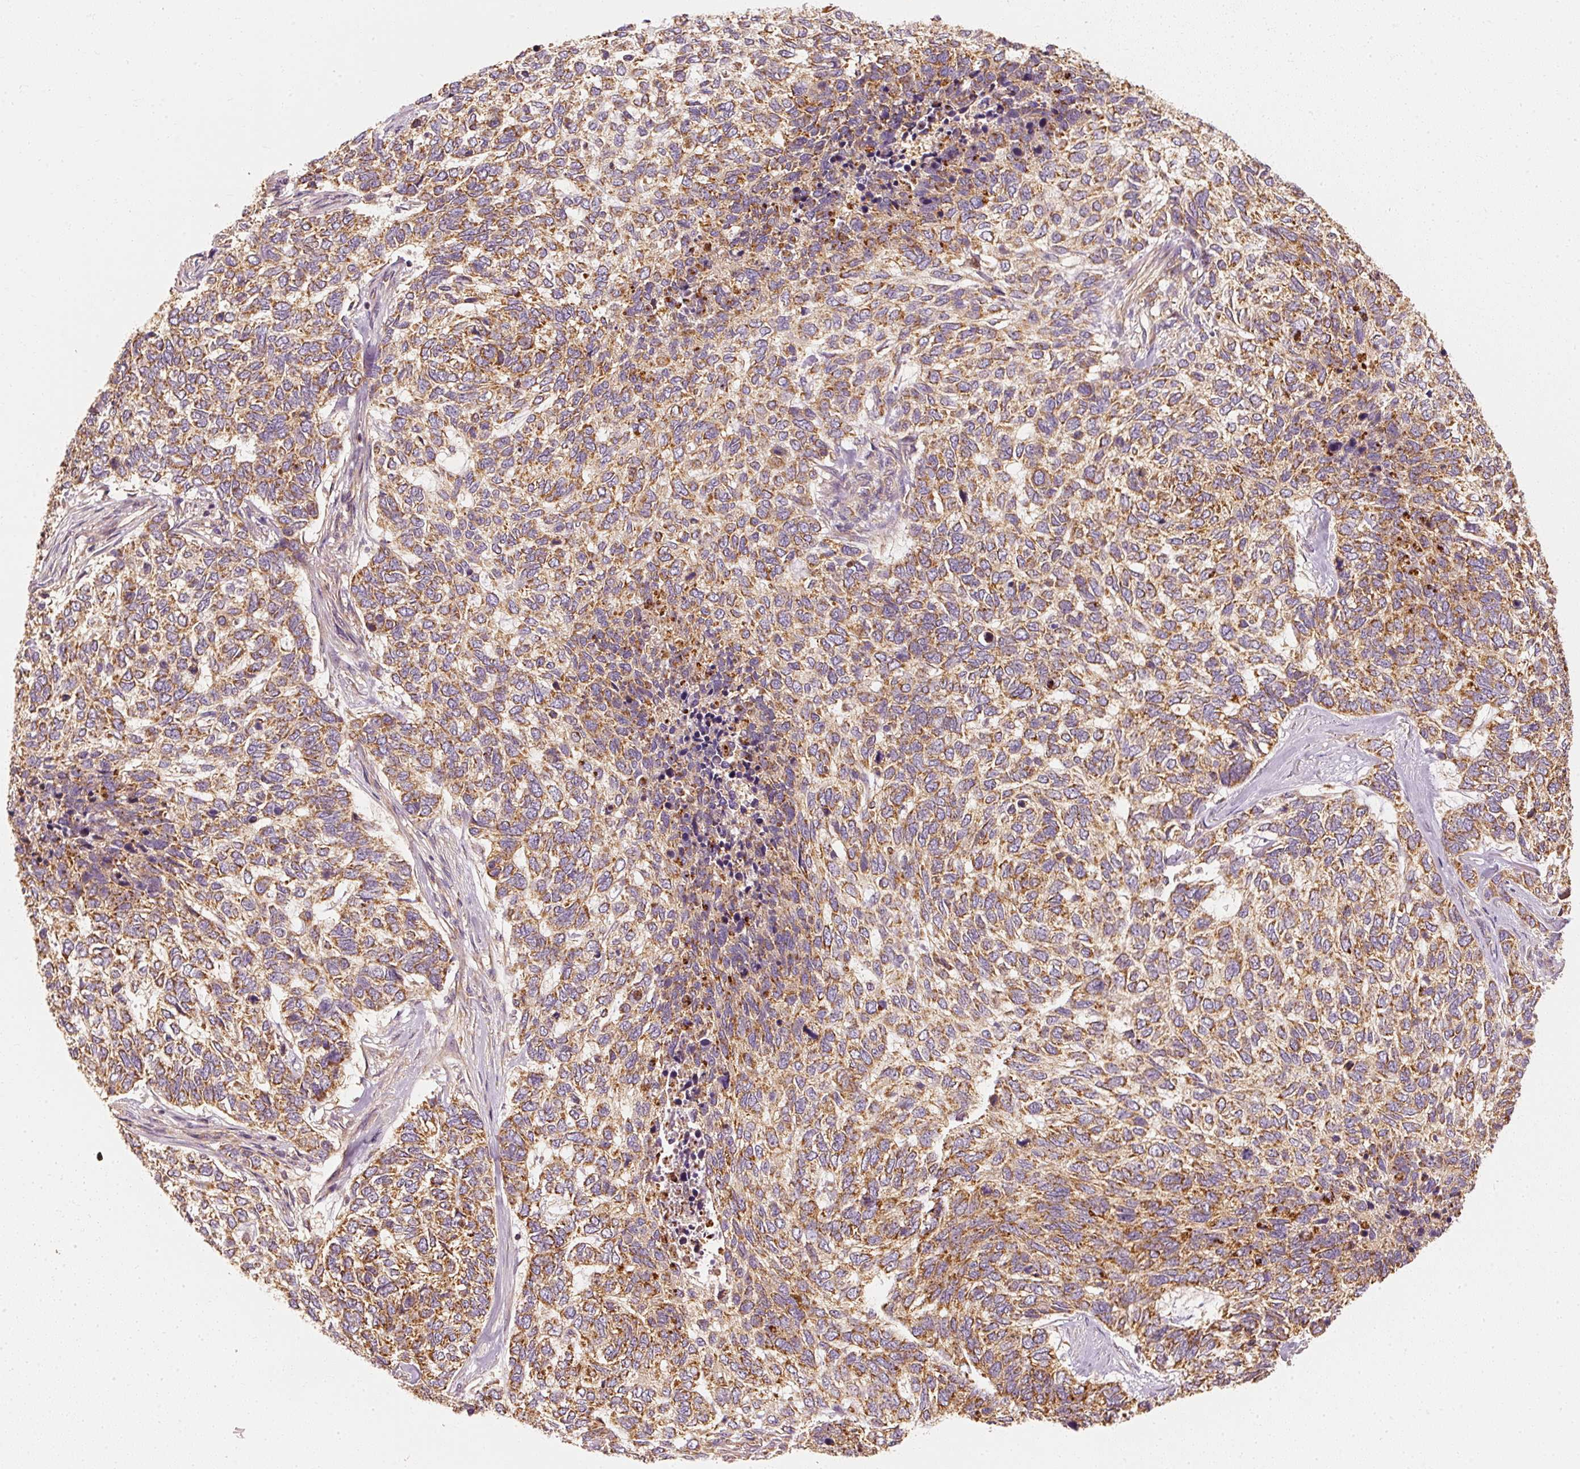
{"staining": {"intensity": "moderate", "quantity": ">75%", "location": "cytoplasmic/membranous"}, "tissue": "skin cancer", "cell_type": "Tumor cells", "image_type": "cancer", "snomed": [{"axis": "morphology", "description": "Basal cell carcinoma"}, {"axis": "topography", "description": "Skin"}], "caption": "Immunohistochemical staining of human basal cell carcinoma (skin) shows medium levels of moderate cytoplasmic/membranous positivity in approximately >75% of tumor cells.", "gene": "TOMM40", "patient": {"sex": "female", "age": 65}}